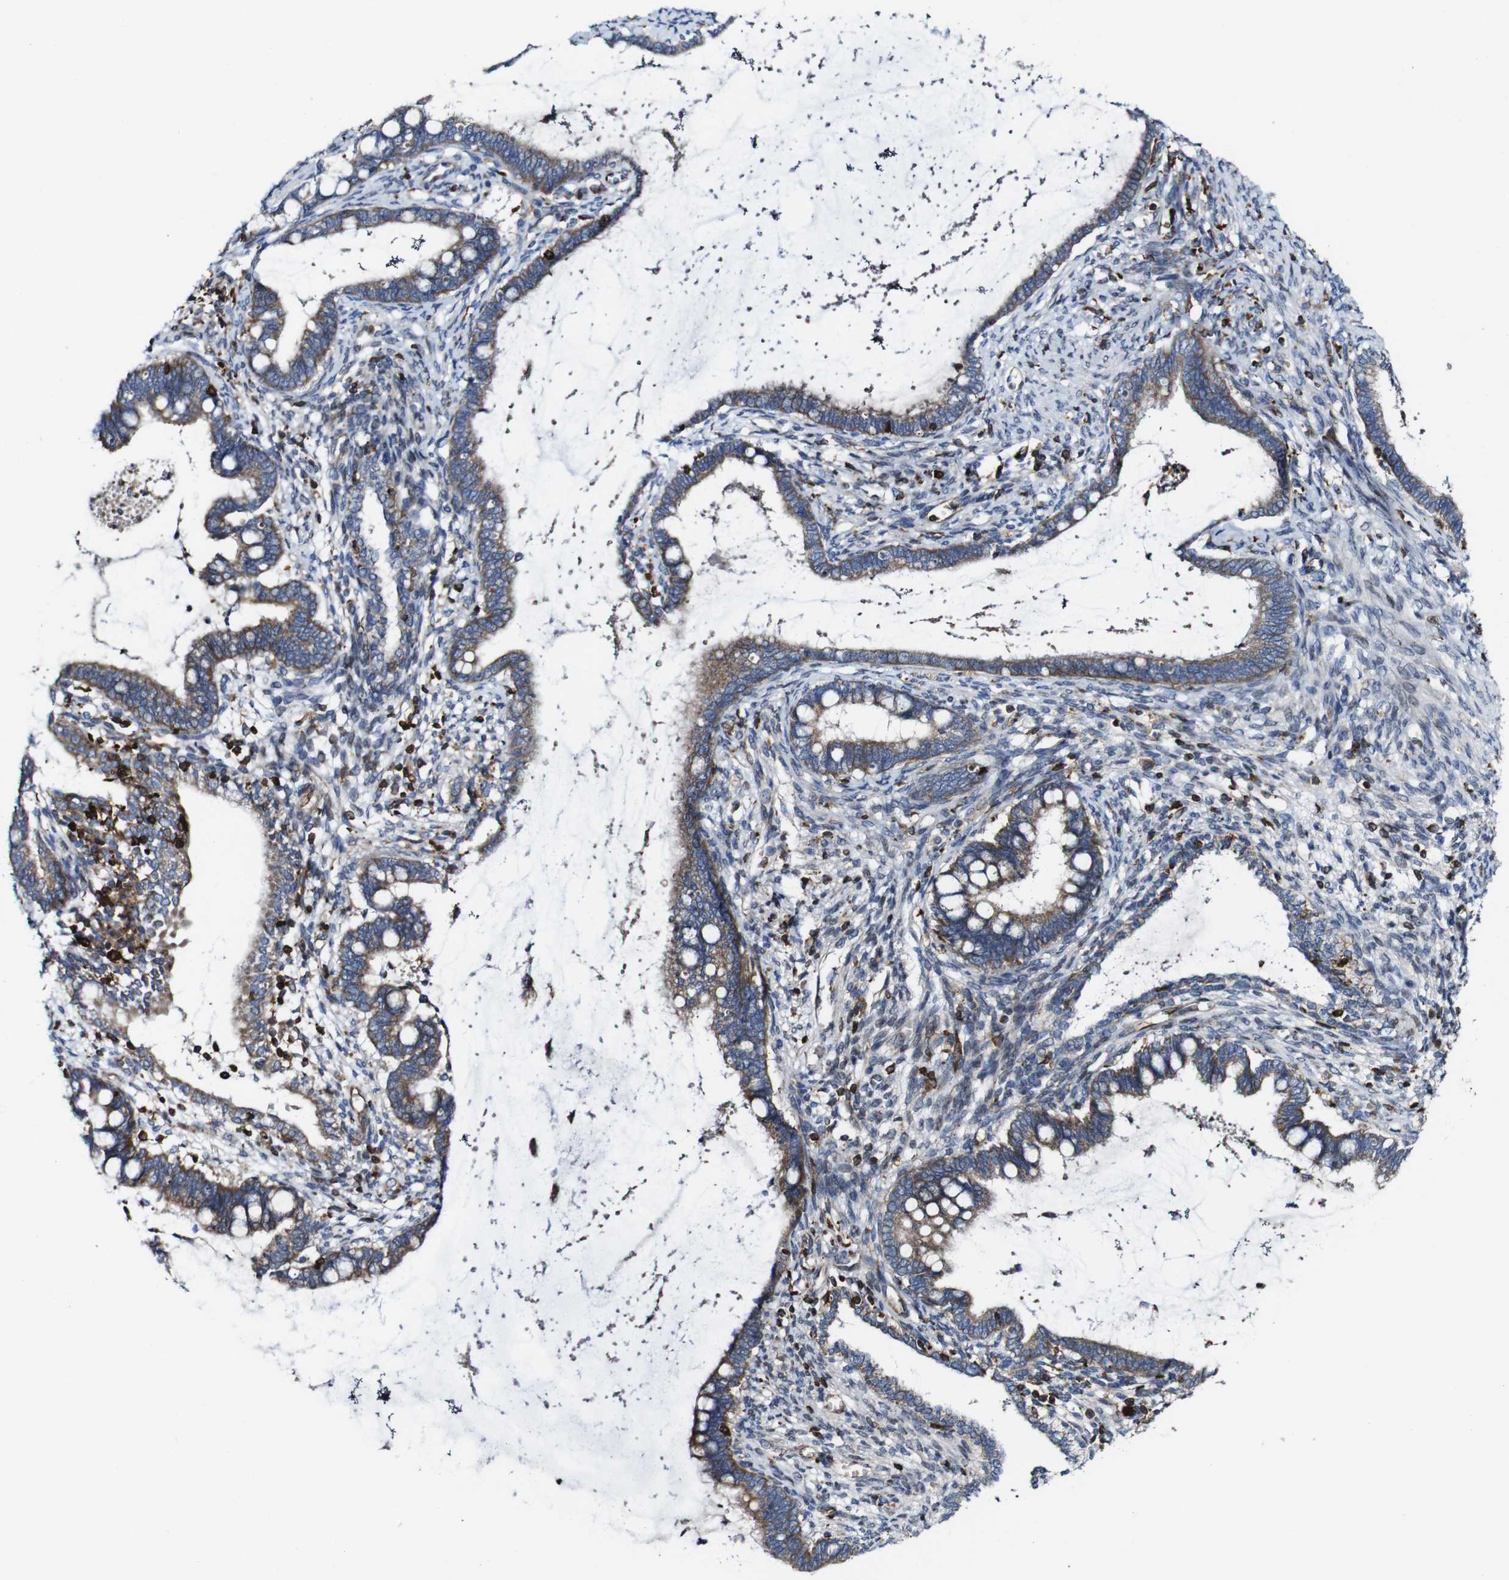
{"staining": {"intensity": "weak", "quantity": ">75%", "location": "cytoplasmic/membranous"}, "tissue": "cervical cancer", "cell_type": "Tumor cells", "image_type": "cancer", "snomed": [{"axis": "morphology", "description": "Adenocarcinoma, NOS"}, {"axis": "topography", "description": "Cervix"}], "caption": "Protein analysis of cervical cancer (adenocarcinoma) tissue demonstrates weak cytoplasmic/membranous expression in approximately >75% of tumor cells. Using DAB (3,3'-diaminobenzidine) (brown) and hematoxylin (blue) stains, captured at high magnification using brightfield microscopy.", "gene": "JAK2", "patient": {"sex": "female", "age": 44}}